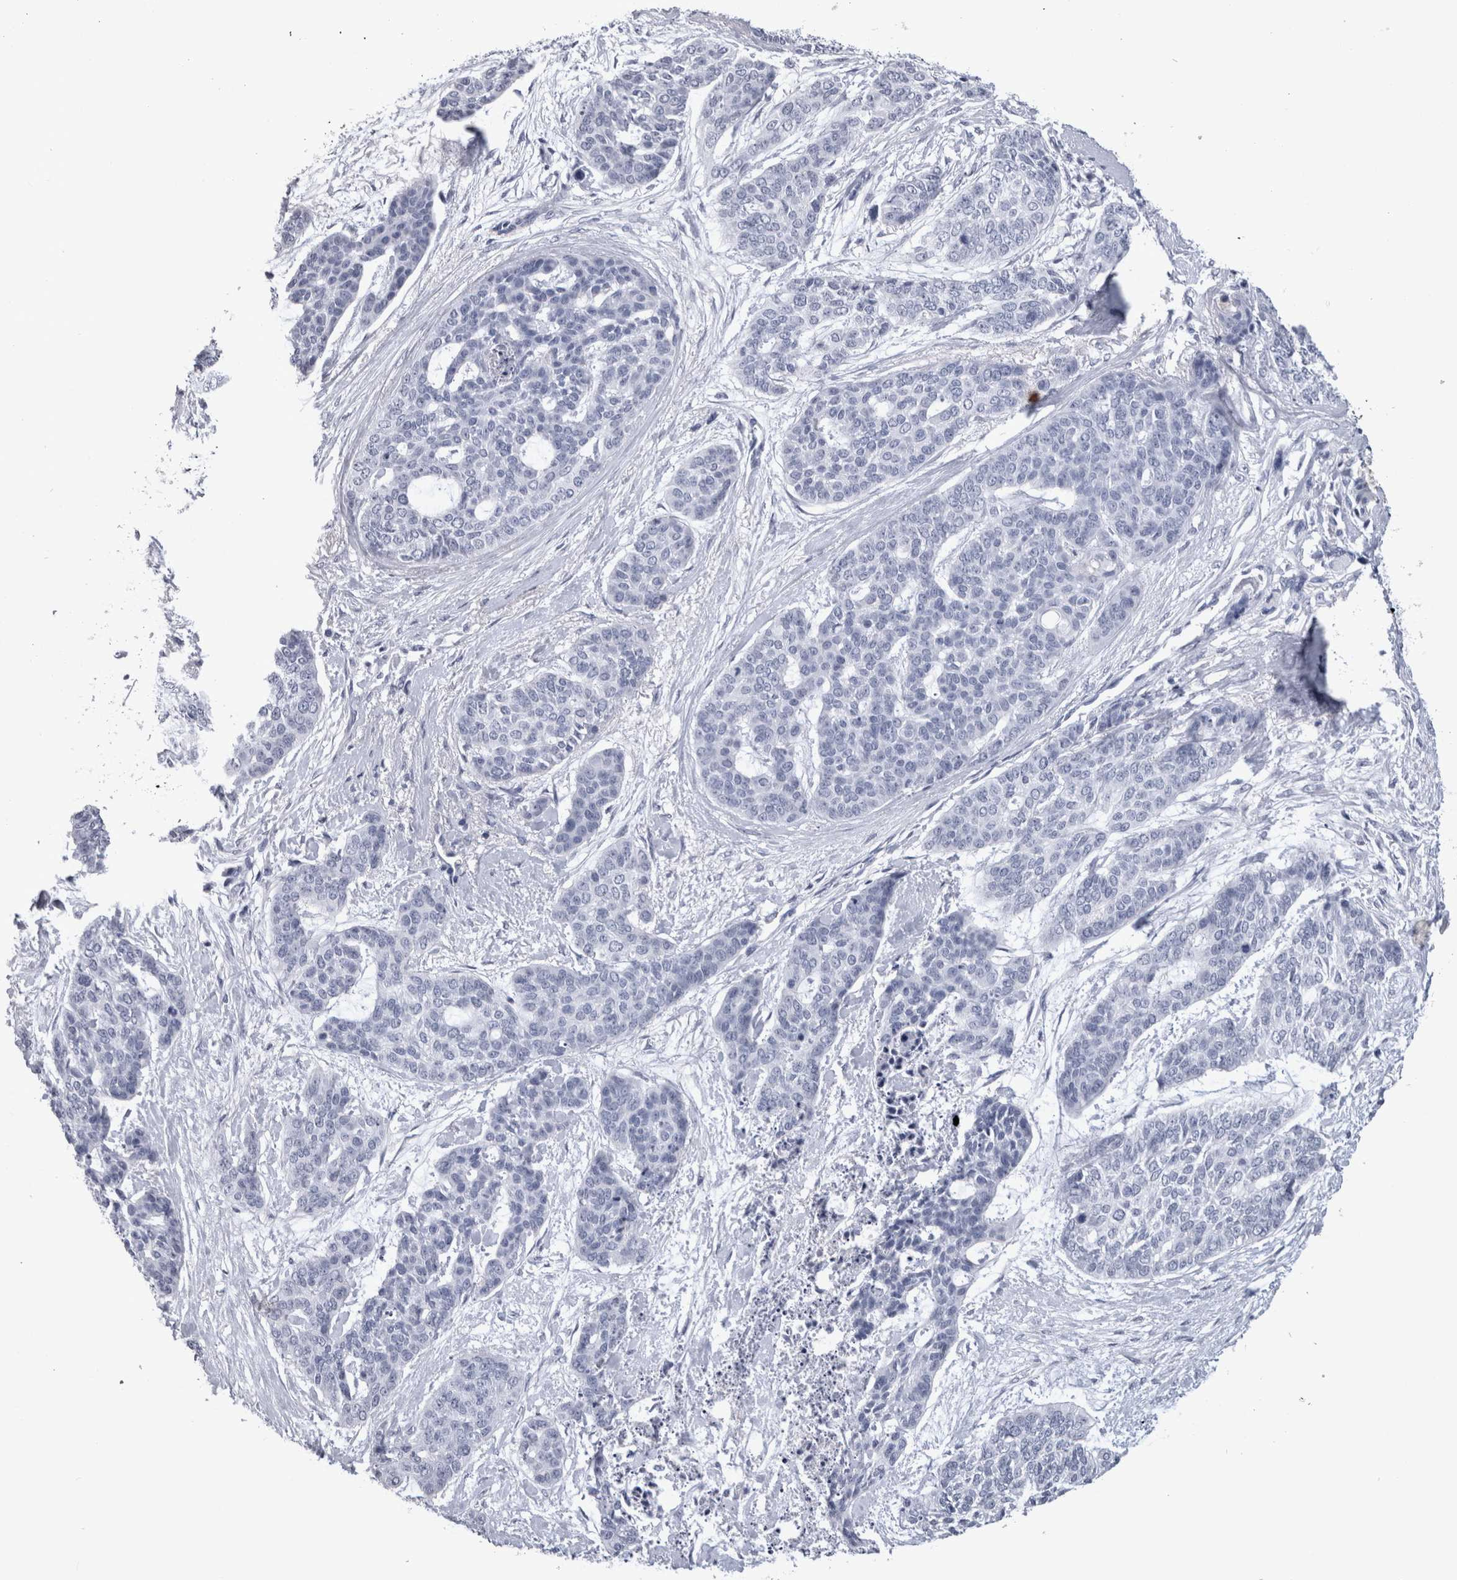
{"staining": {"intensity": "negative", "quantity": "none", "location": "none"}, "tissue": "skin cancer", "cell_type": "Tumor cells", "image_type": "cancer", "snomed": [{"axis": "morphology", "description": "Basal cell carcinoma"}, {"axis": "topography", "description": "Skin"}], "caption": "An immunohistochemistry (IHC) micrograph of skin cancer is shown. There is no staining in tumor cells of skin cancer.", "gene": "PAX5", "patient": {"sex": "female", "age": 64}}